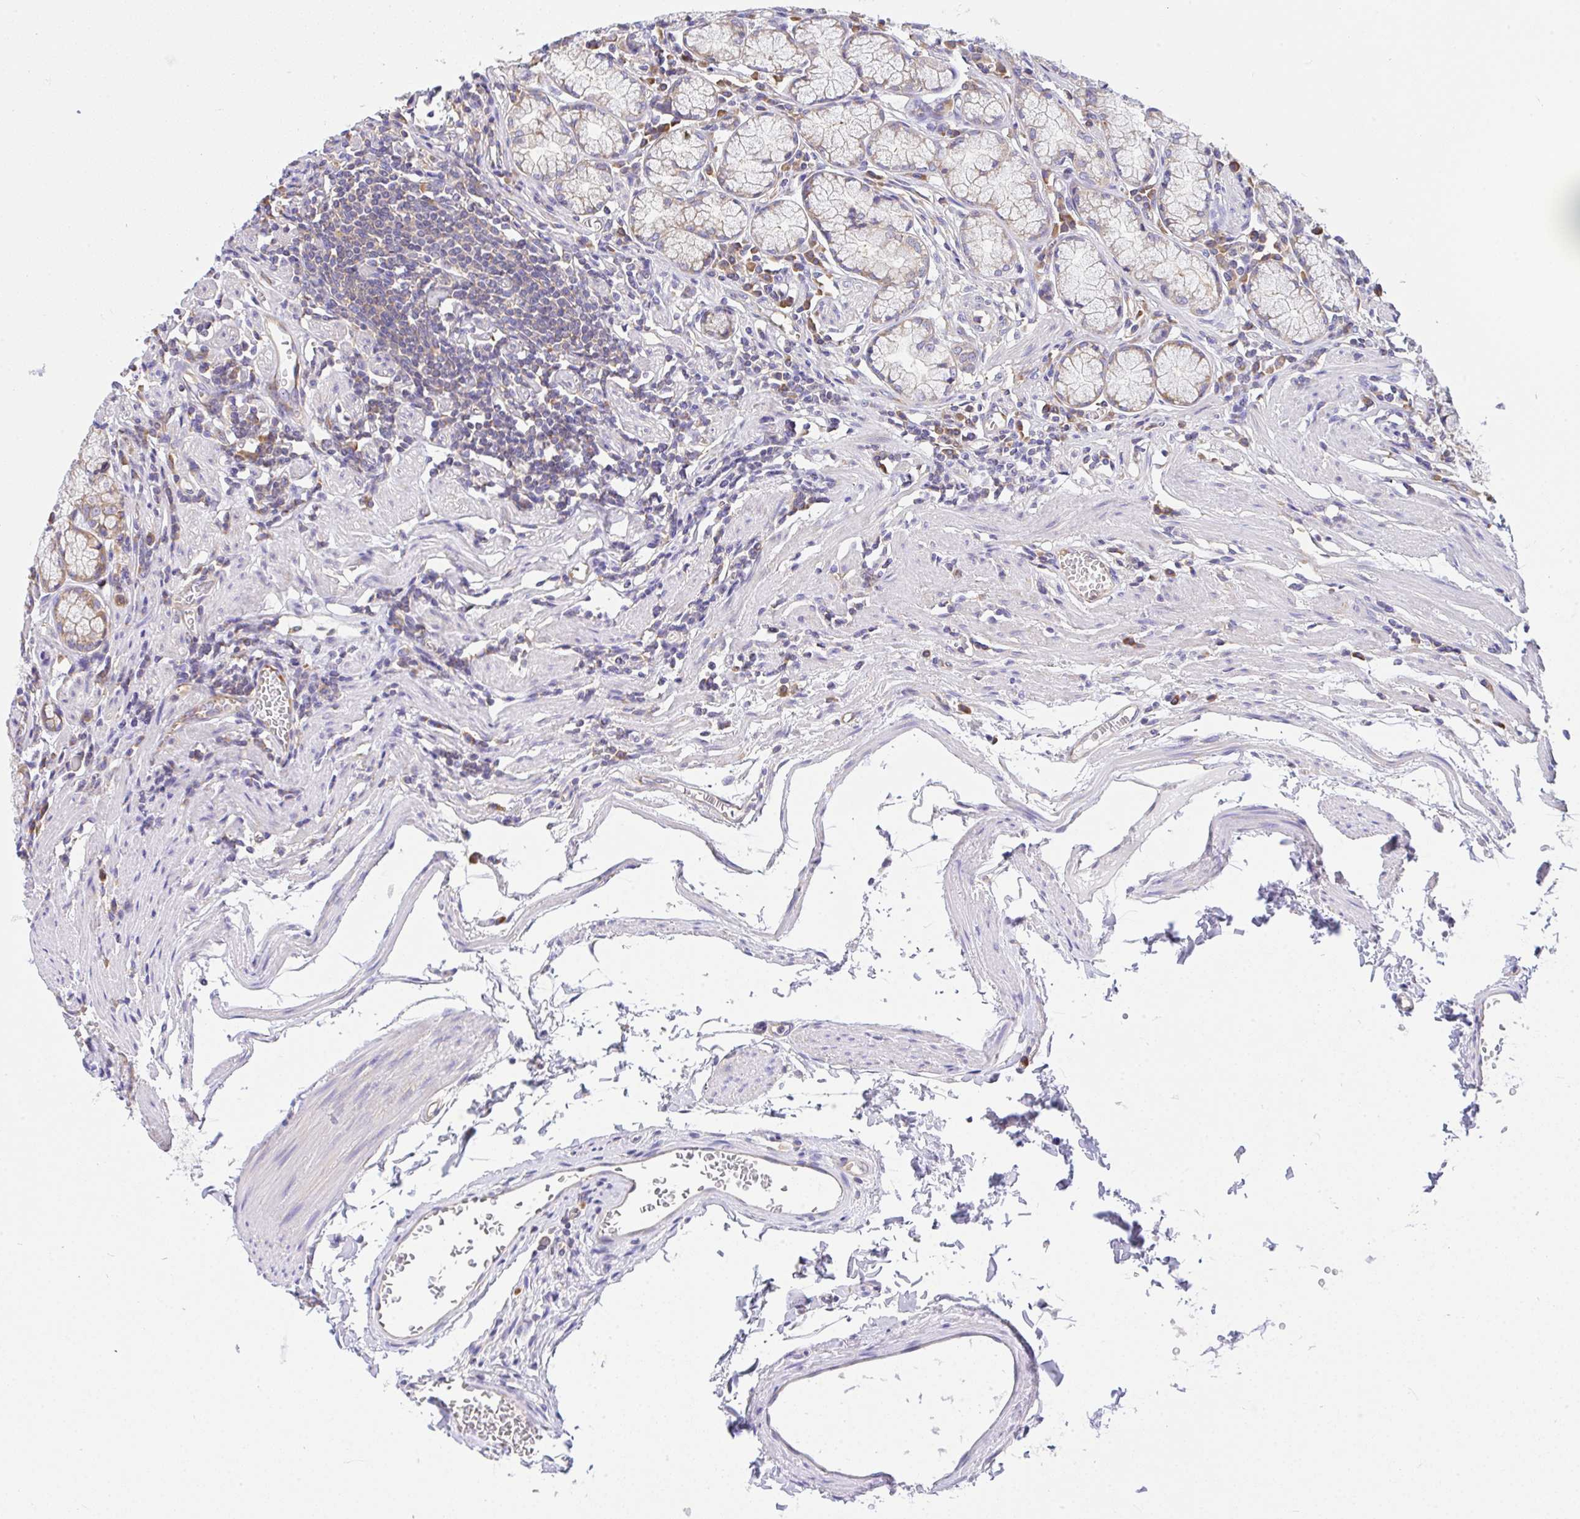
{"staining": {"intensity": "moderate", "quantity": "25%-75%", "location": "cytoplasmic/membranous"}, "tissue": "stomach", "cell_type": "Glandular cells", "image_type": "normal", "snomed": [{"axis": "morphology", "description": "Normal tissue, NOS"}, {"axis": "topography", "description": "Stomach"}], "caption": "This image exhibits IHC staining of normal human stomach, with medium moderate cytoplasmic/membranous positivity in approximately 25%-75% of glandular cells.", "gene": "GFPT2", "patient": {"sex": "male", "age": 55}}